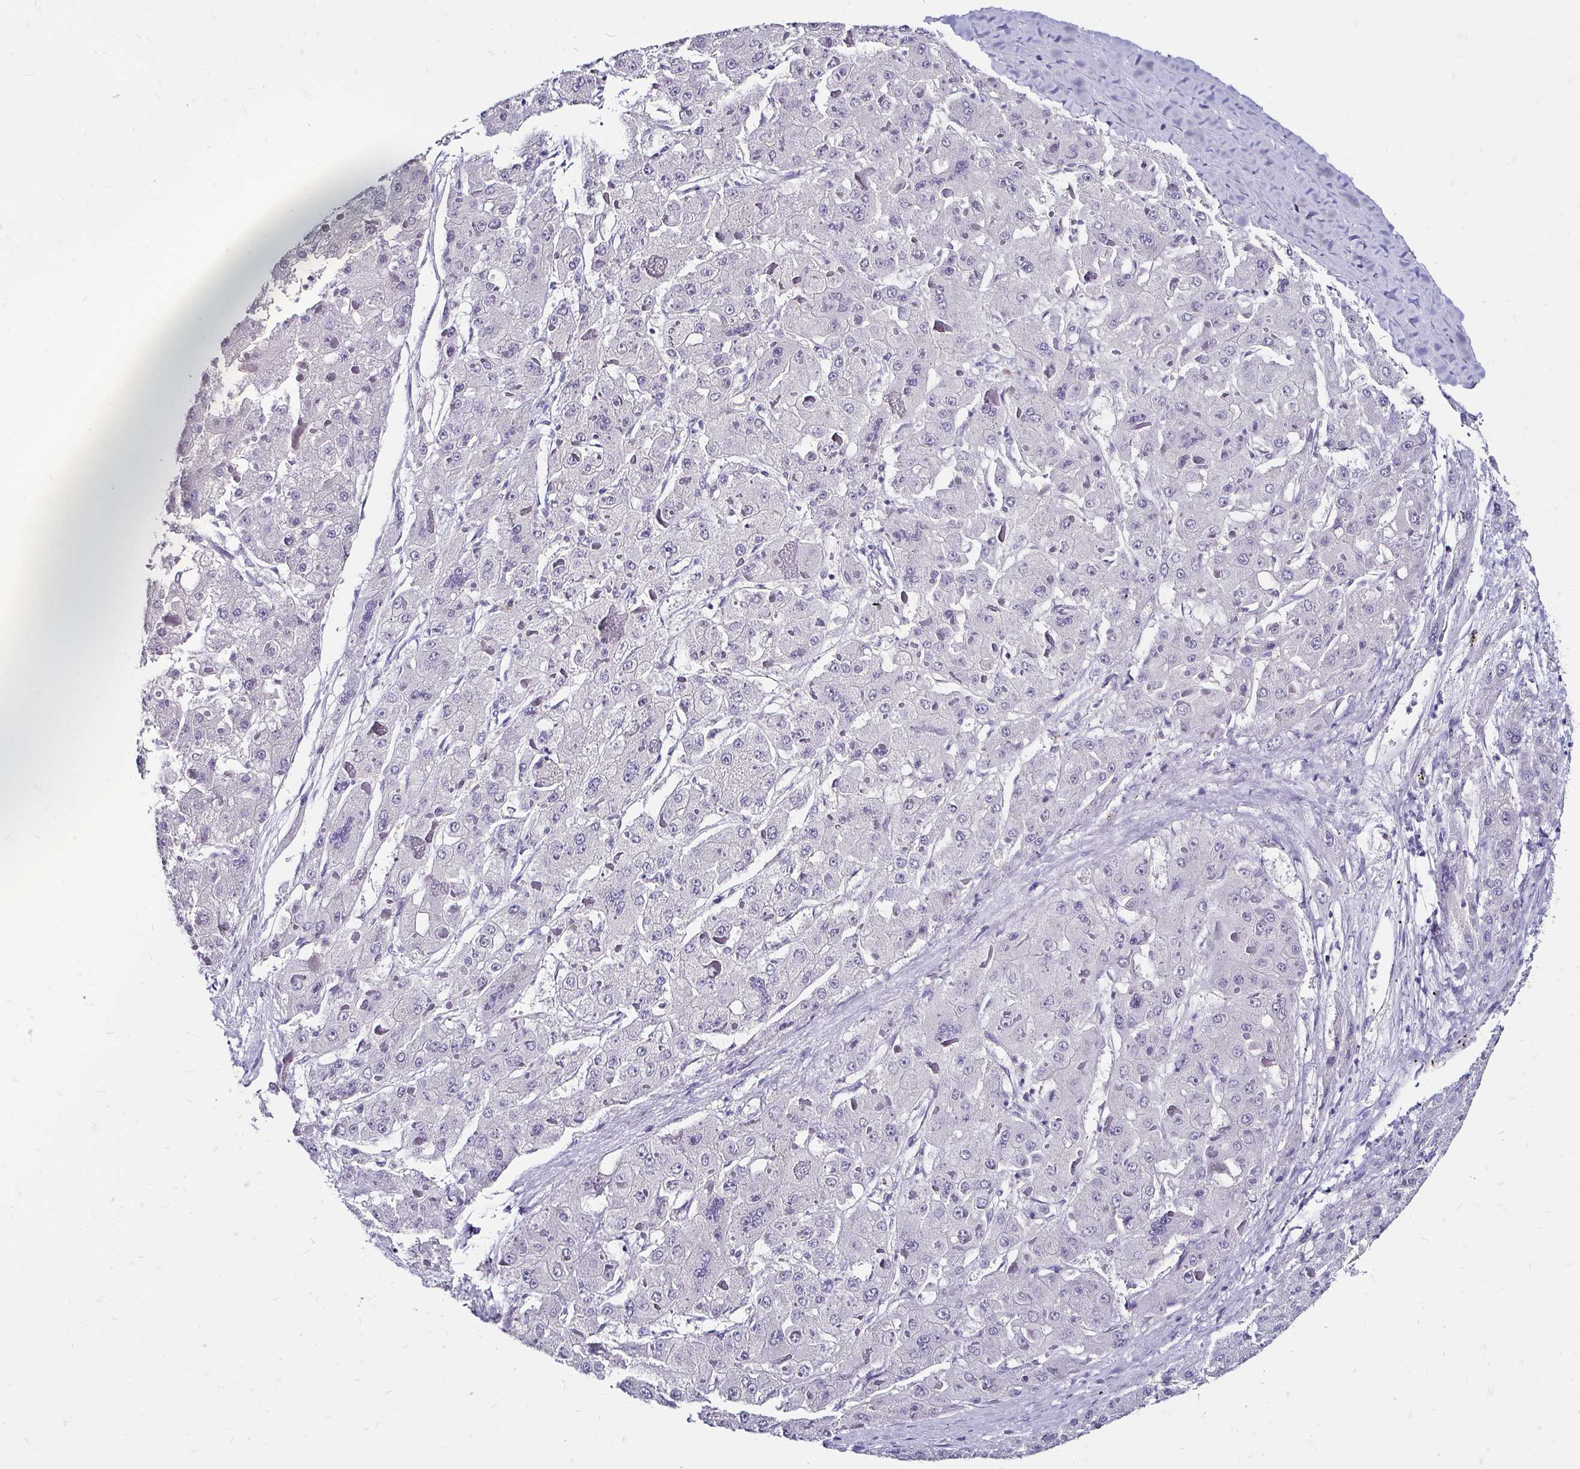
{"staining": {"intensity": "negative", "quantity": "none", "location": "none"}, "tissue": "liver cancer", "cell_type": "Tumor cells", "image_type": "cancer", "snomed": [{"axis": "morphology", "description": "Carcinoma, Hepatocellular, NOS"}, {"axis": "topography", "description": "Liver"}], "caption": "Tumor cells show no significant protein expression in liver cancer.", "gene": "SCG3", "patient": {"sex": "female", "age": 73}}